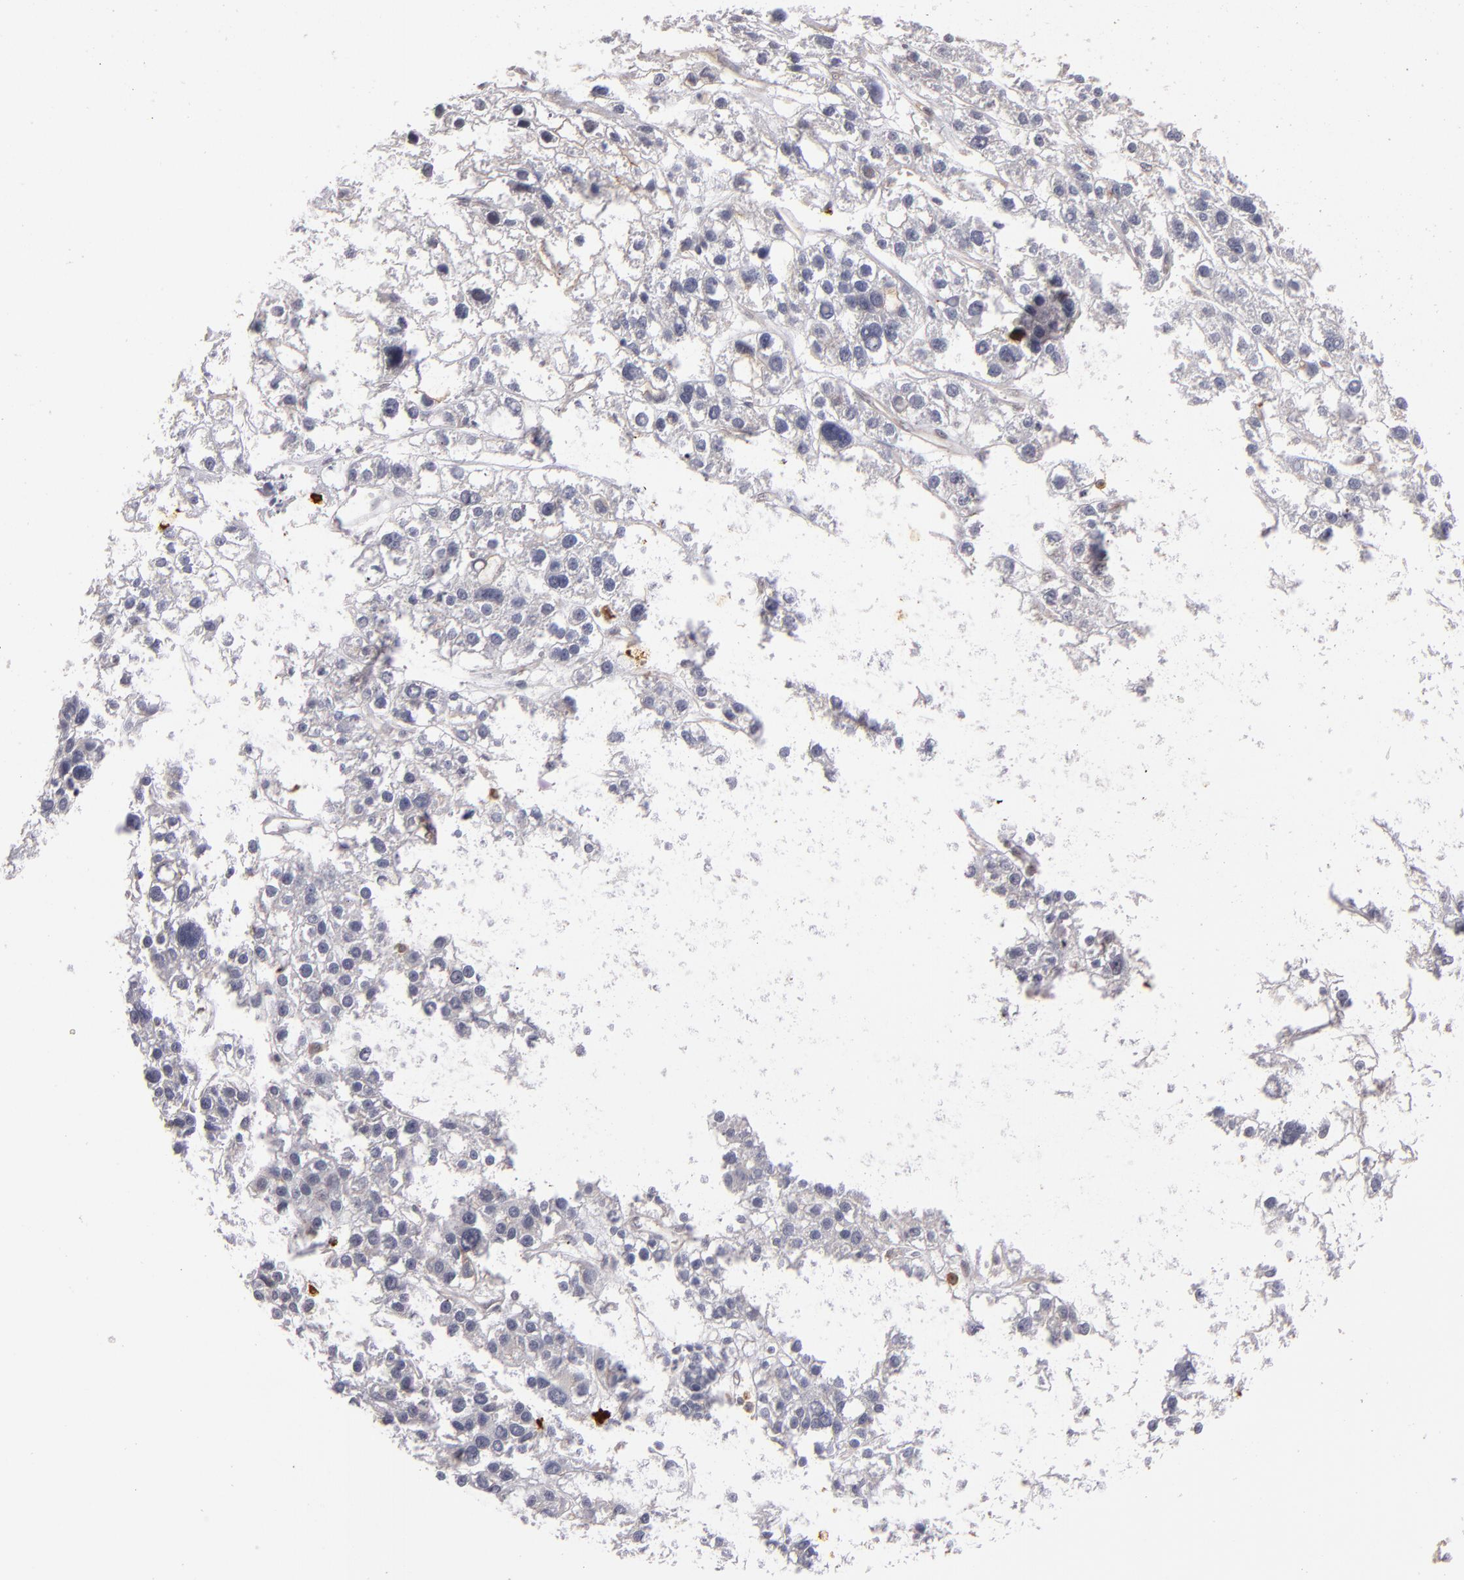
{"staining": {"intensity": "weak", "quantity": "25%-75%", "location": "cytoplasmic/membranous"}, "tissue": "liver cancer", "cell_type": "Tumor cells", "image_type": "cancer", "snomed": [{"axis": "morphology", "description": "Carcinoma, Hepatocellular, NOS"}, {"axis": "topography", "description": "Liver"}], "caption": "Protein expression analysis of hepatocellular carcinoma (liver) shows weak cytoplasmic/membranous positivity in about 25%-75% of tumor cells.", "gene": "STX3", "patient": {"sex": "female", "age": 85}}